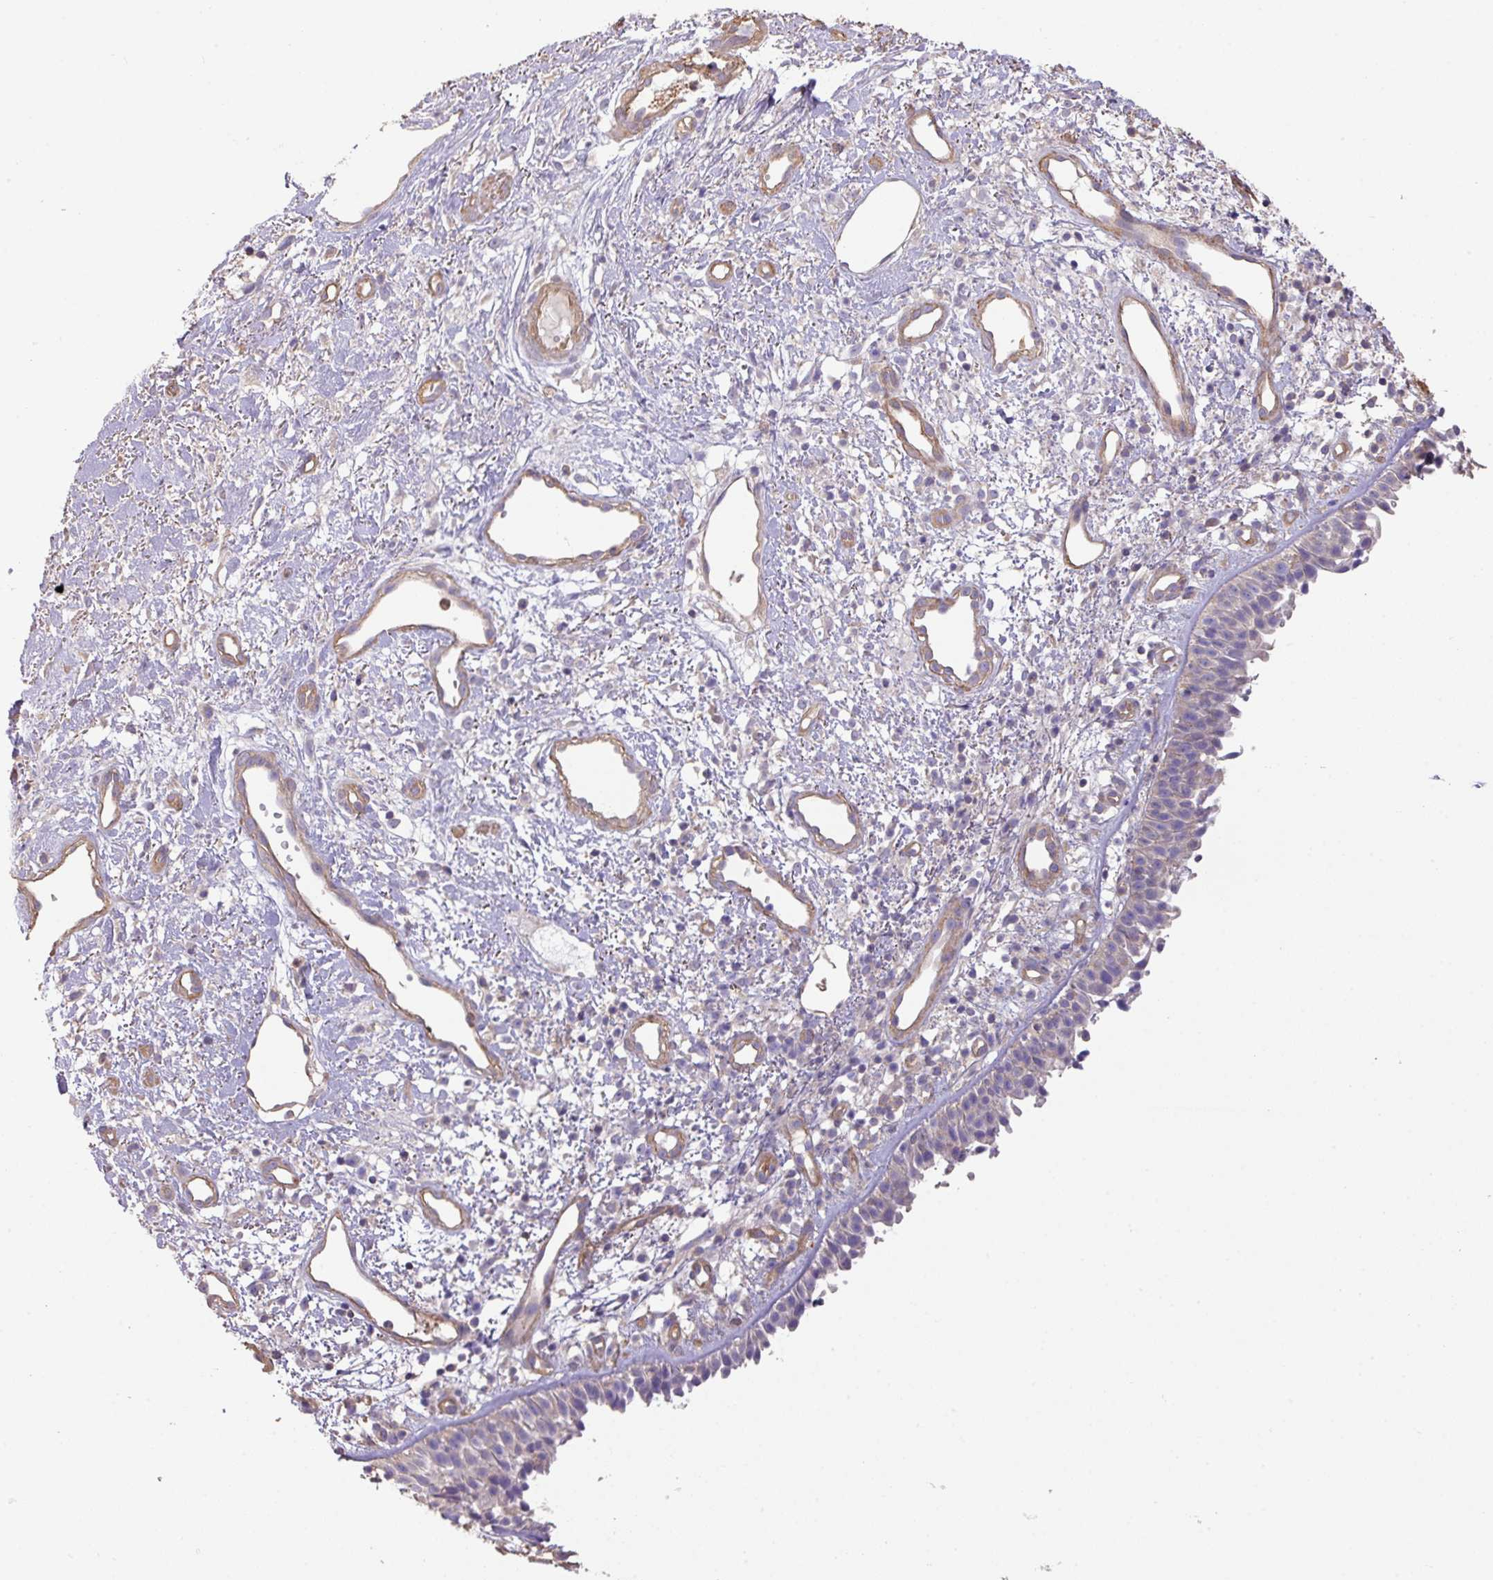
{"staining": {"intensity": "negative", "quantity": "none", "location": "none"}, "tissue": "nasopharynx", "cell_type": "Respiratory epithelial cells", "image_type": "normal", "snomed": [{"axis": "morphology", "description": "Normal tissue, NOS"}, {"axis": "topography", "description": "Cartilage tissue"}, {"axis": "topography", "description": "Nasopharynx"}, {"axis": "topography", "description": "Thyroid gland"}], "caption": "The photomicrograph exhibits no significant staining in respiratory epithelial cells of nasopharynx.", "gene": "CALML4", "patient": {"sex": "male", "age": 63}}